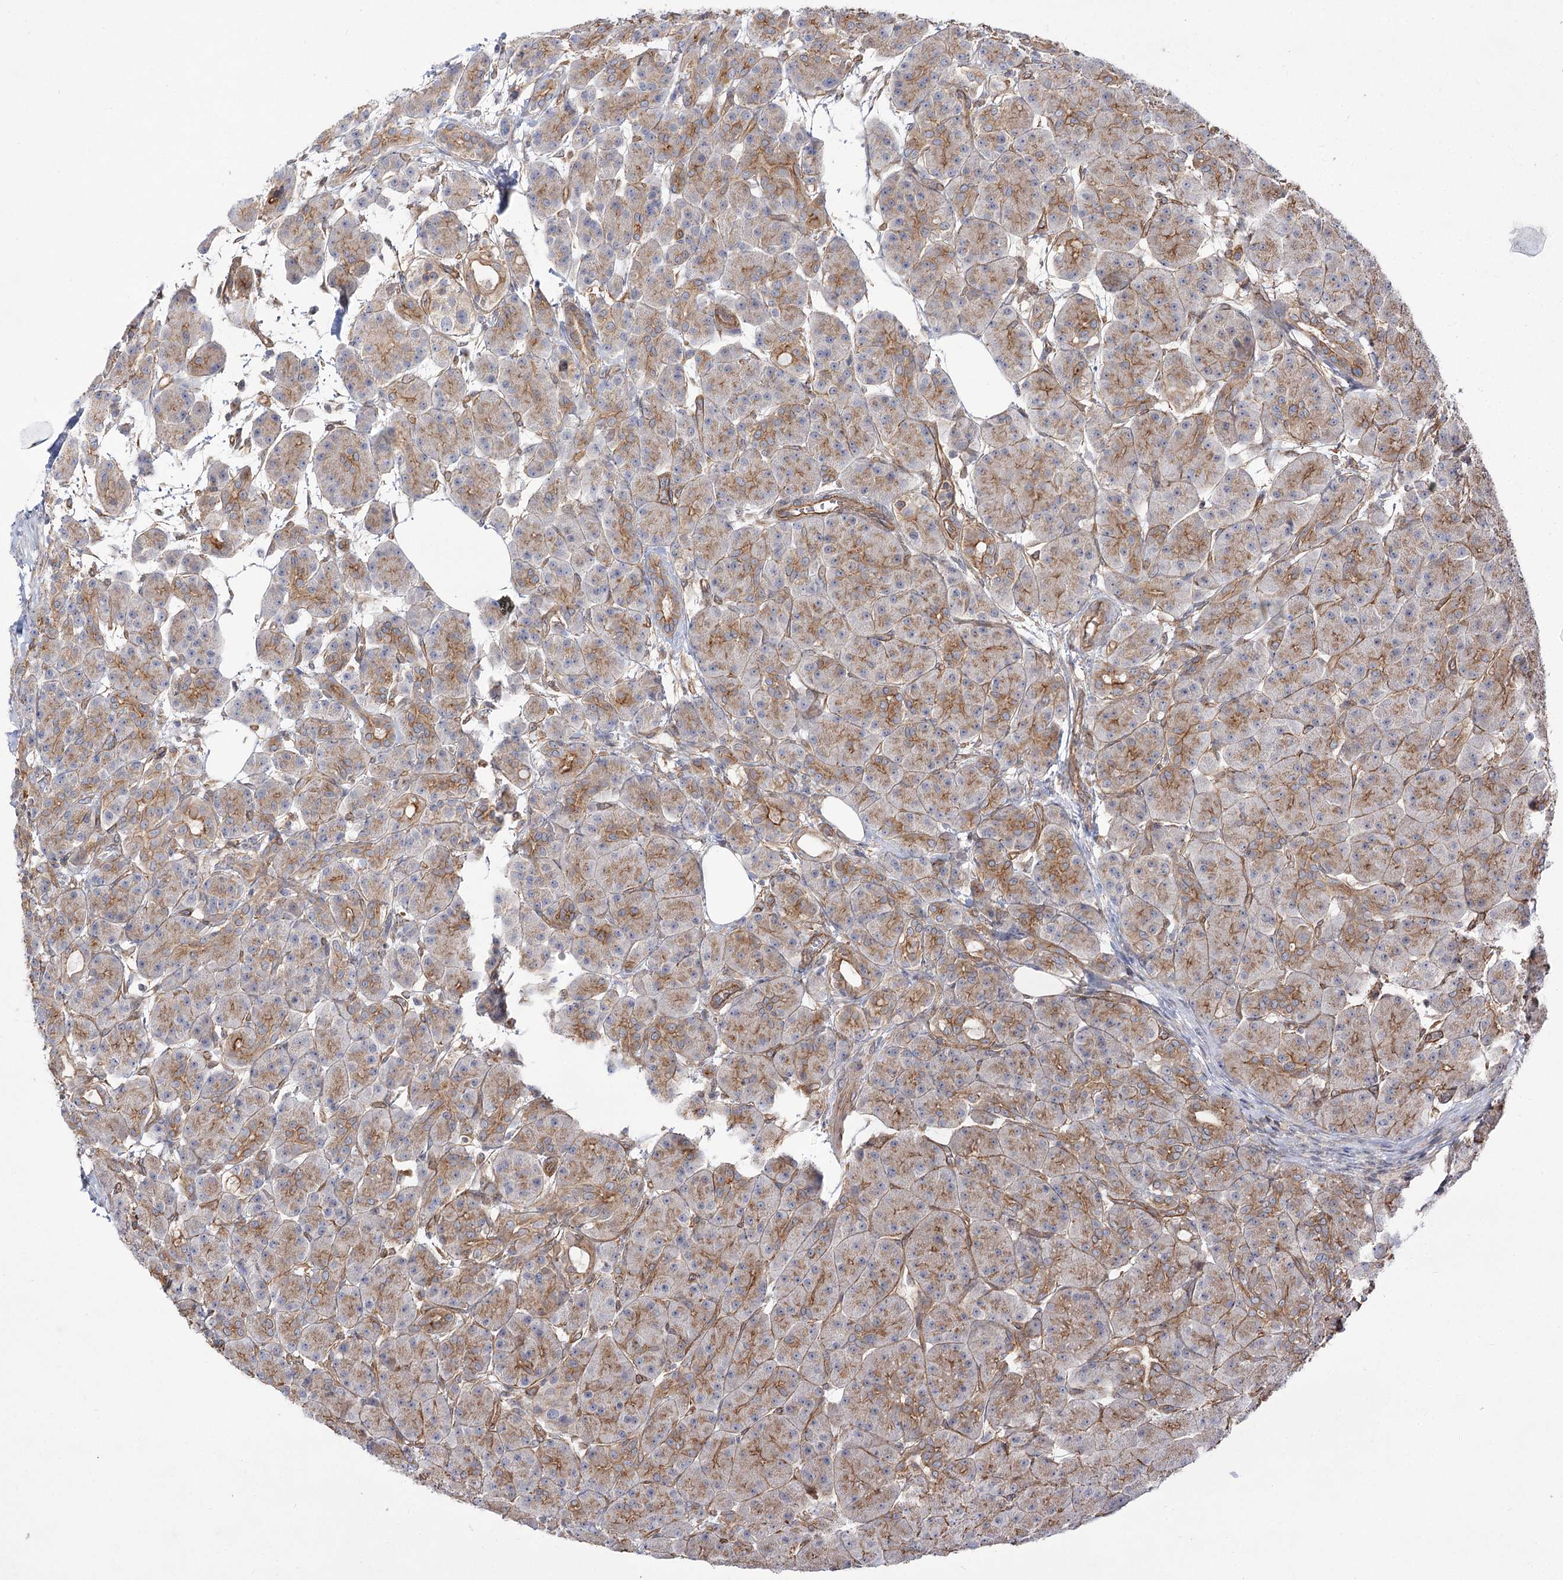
{"staining": {"intensity": "moderate", "quantity": "25%-75%", "location": "cytoplasmic/membranous"}, "tissue": "pancreas", "cell_type": "Exocrine glandular cells", "image_type": "normal", "snomed": [{"axis": "morphology", "description": "Normal tissue, NOS"}, {"axis": "topography", "description": "Pancreas"}], "caption": "Immunohistochemical staining of normal human pancreas displays medium levels of moderate cytoplasmic/membranous expression in about 25%-75% of exocrine glandular cells. (Stains: DAB in brown, nuclei in blue, Microscopy: brightfield microscopy at high magnification).", "gene": "SH3BP5L", "patient": {"sex": "male", "age": 63}}